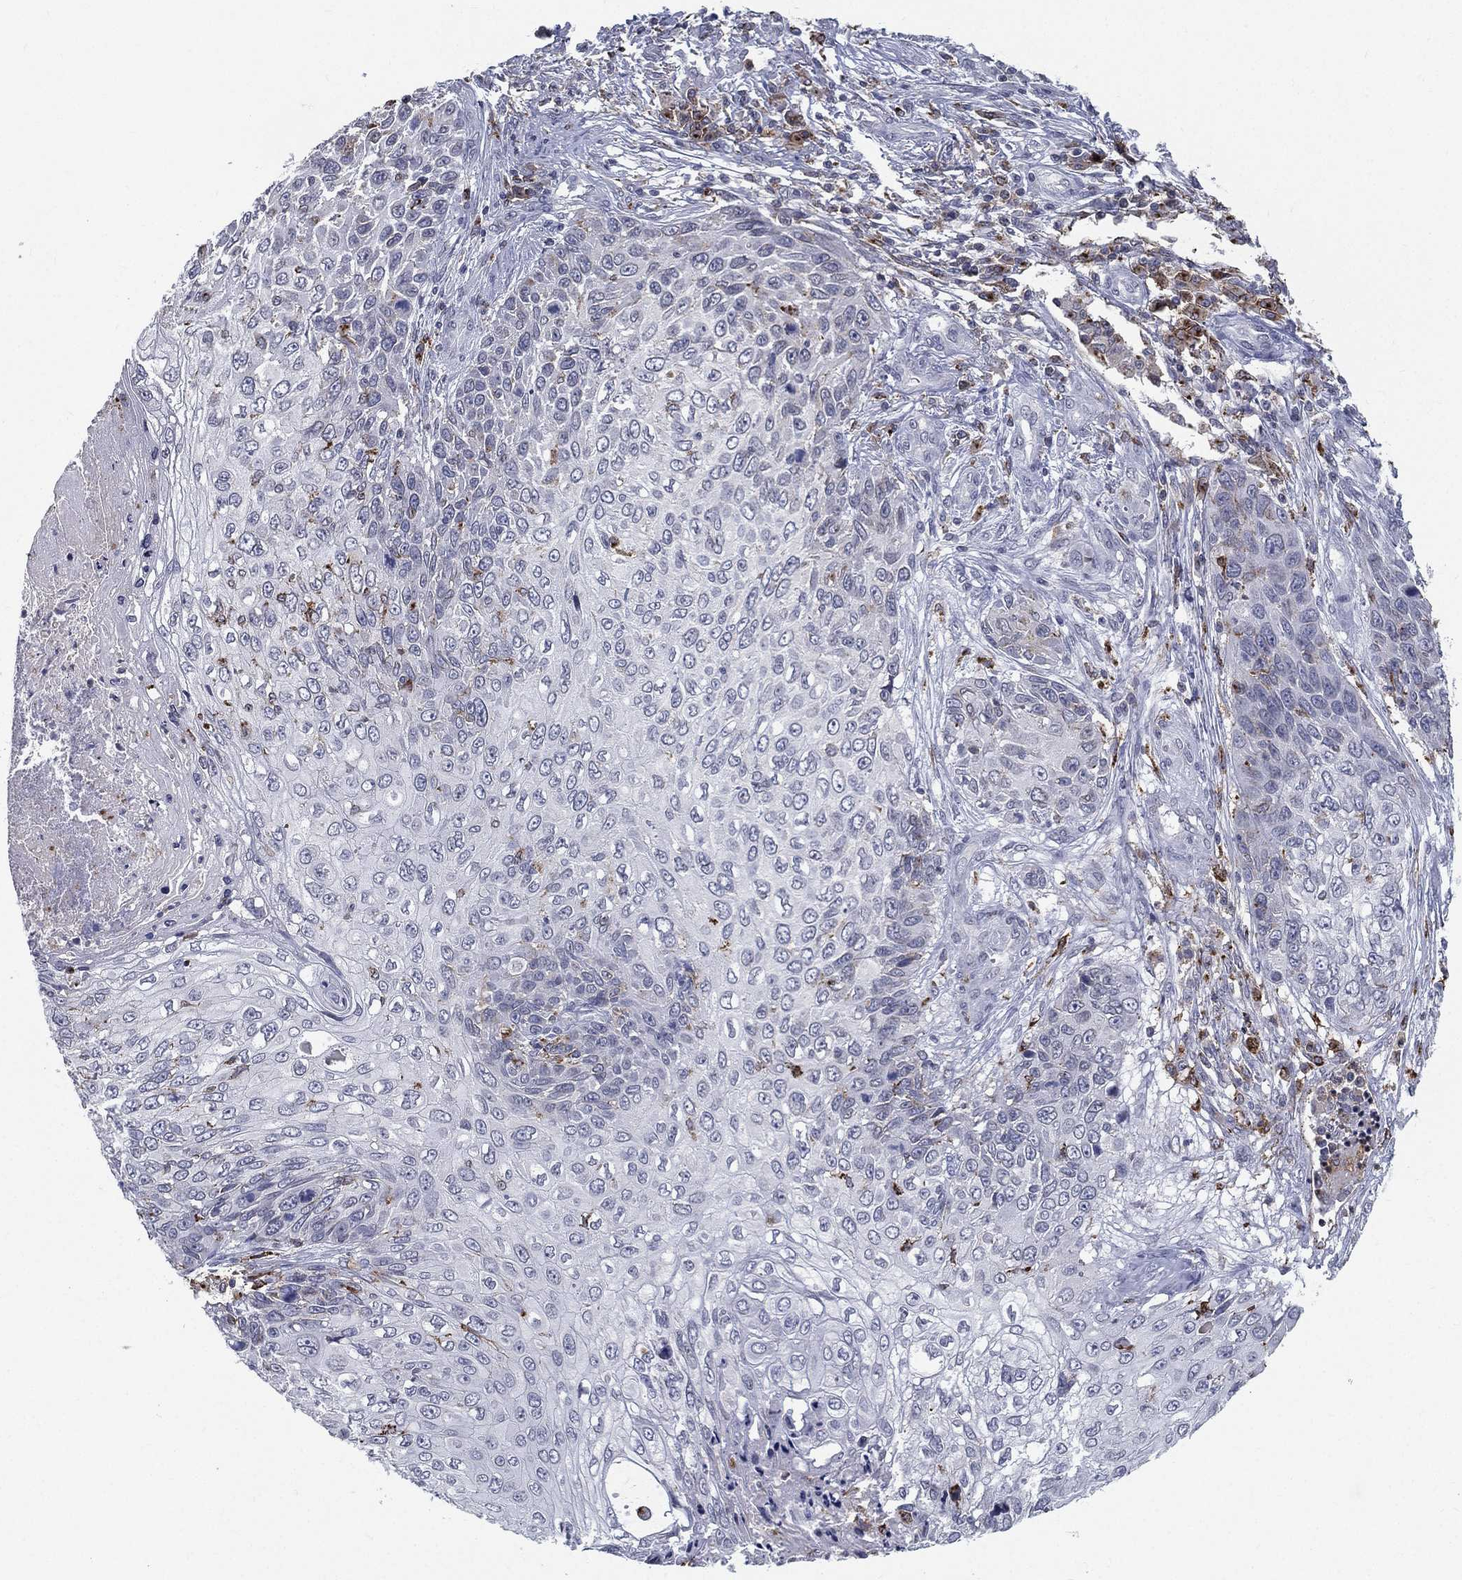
{"staining": {"intensity": "negative", "quantity": "none", "location": "none"}, "tissue": "skin cancer", "cell_type": "Tumor cells", "image_type": "cancer", "snomed": [{"axis": "morphology", "description": "Squamous cell carcinoma, NOS"}, {"axis": "topography", "description": "Skin"}], "caption": "Tumor cells are negative for brown protein staining in skin squamous cell carcinoma. The staining was performed using DAB to visualize the protein expression in brown, while the nuclei were stained in blue with hematoxylin (Magnification: 20x).", "gene": "EVI2B", "patient": {"sex": "male", "age": 92}}